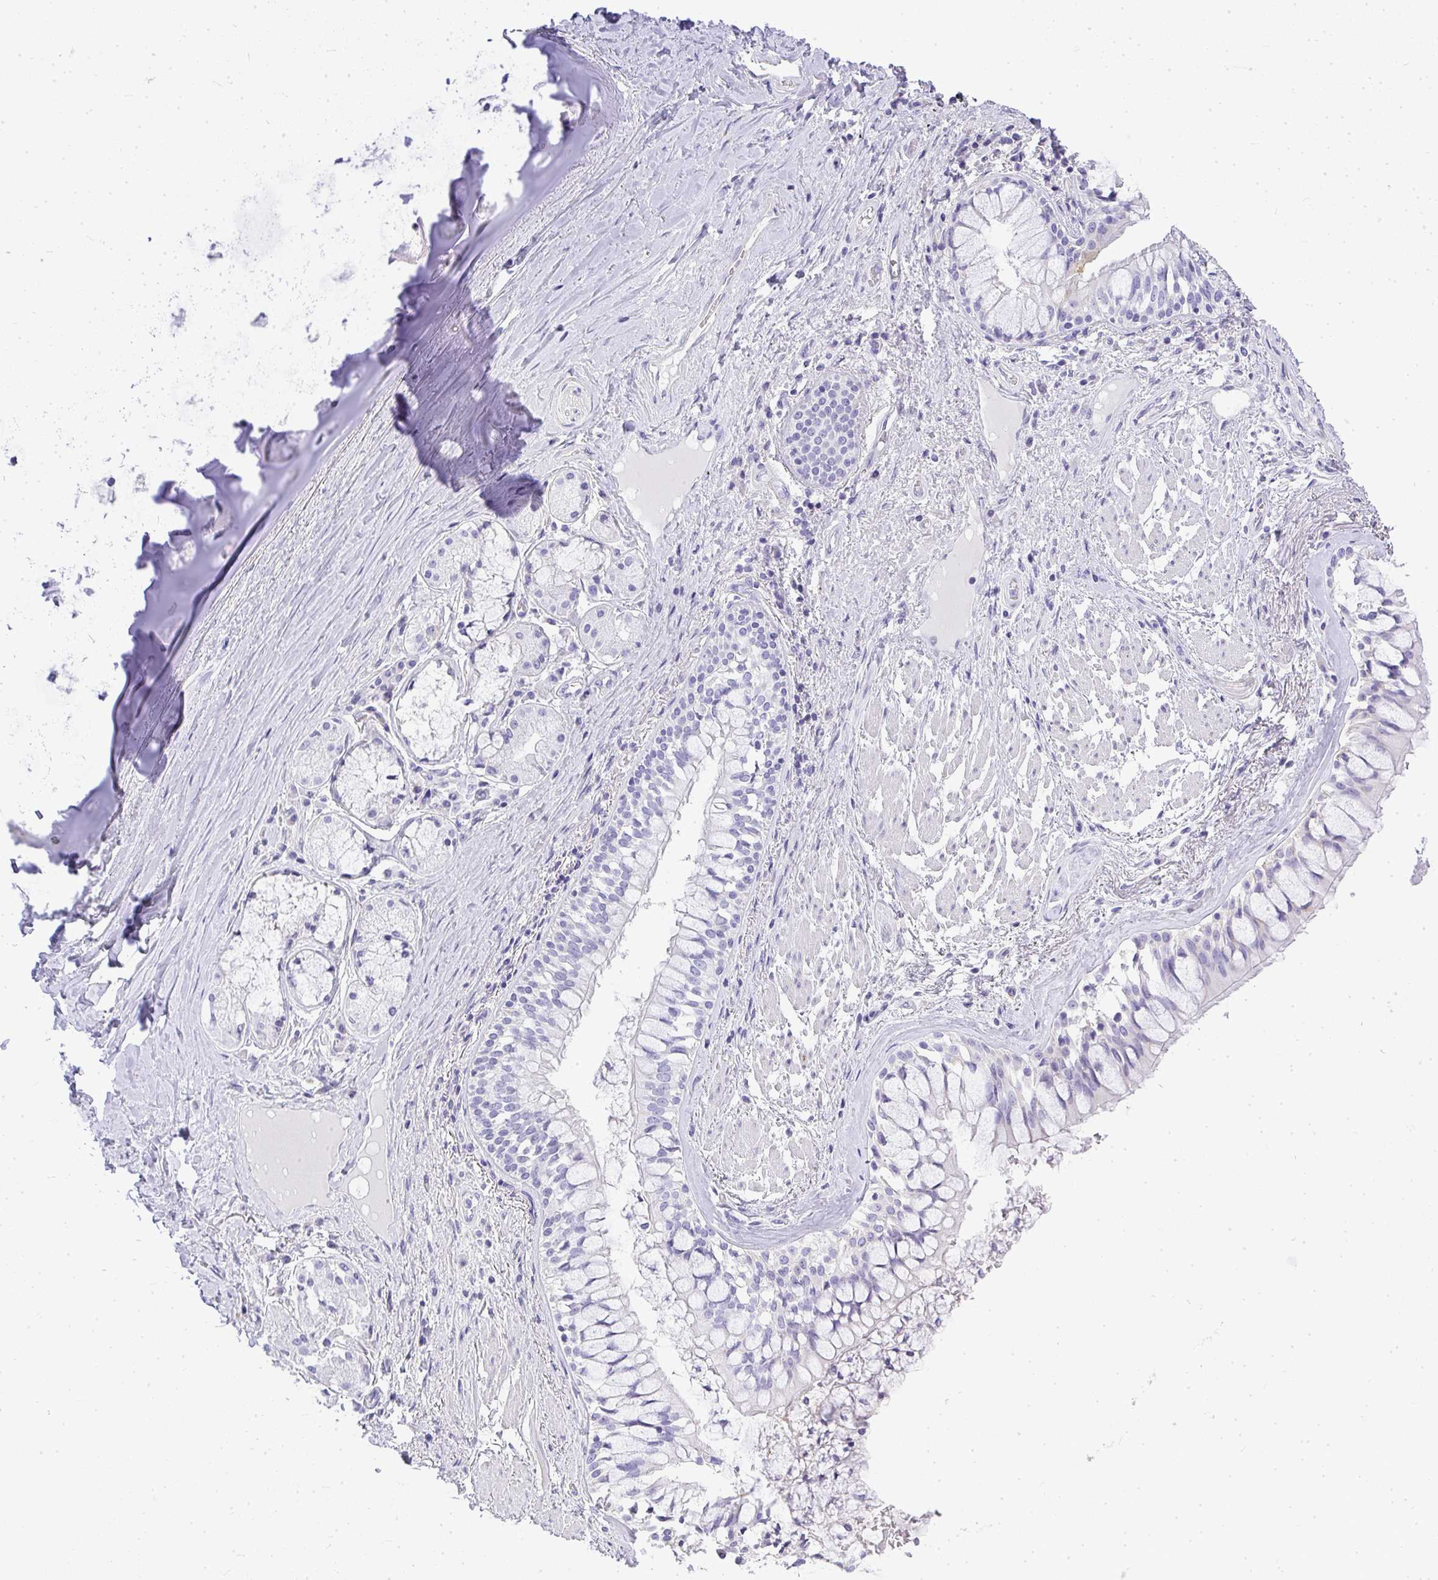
{"staining": {"intensity": "negative", "quantity": "none", "location": "none"}, "tissue": "adipose tissue", "cell_type": "Adipocytes", "image_type": "normal", "snomed": [{"axis": "morphology", "description": "Normal tissue, NOS"}, {"axis": "topography", "description": "Cartilage tissue"}, {"axis": "topography", "description": "Bronchus"}], "caption": "Adipocytes show no significant positivity in normal adipose tissue.", "gene": "PLPPR3", "patient": {"sex": "male", "age": 64}}